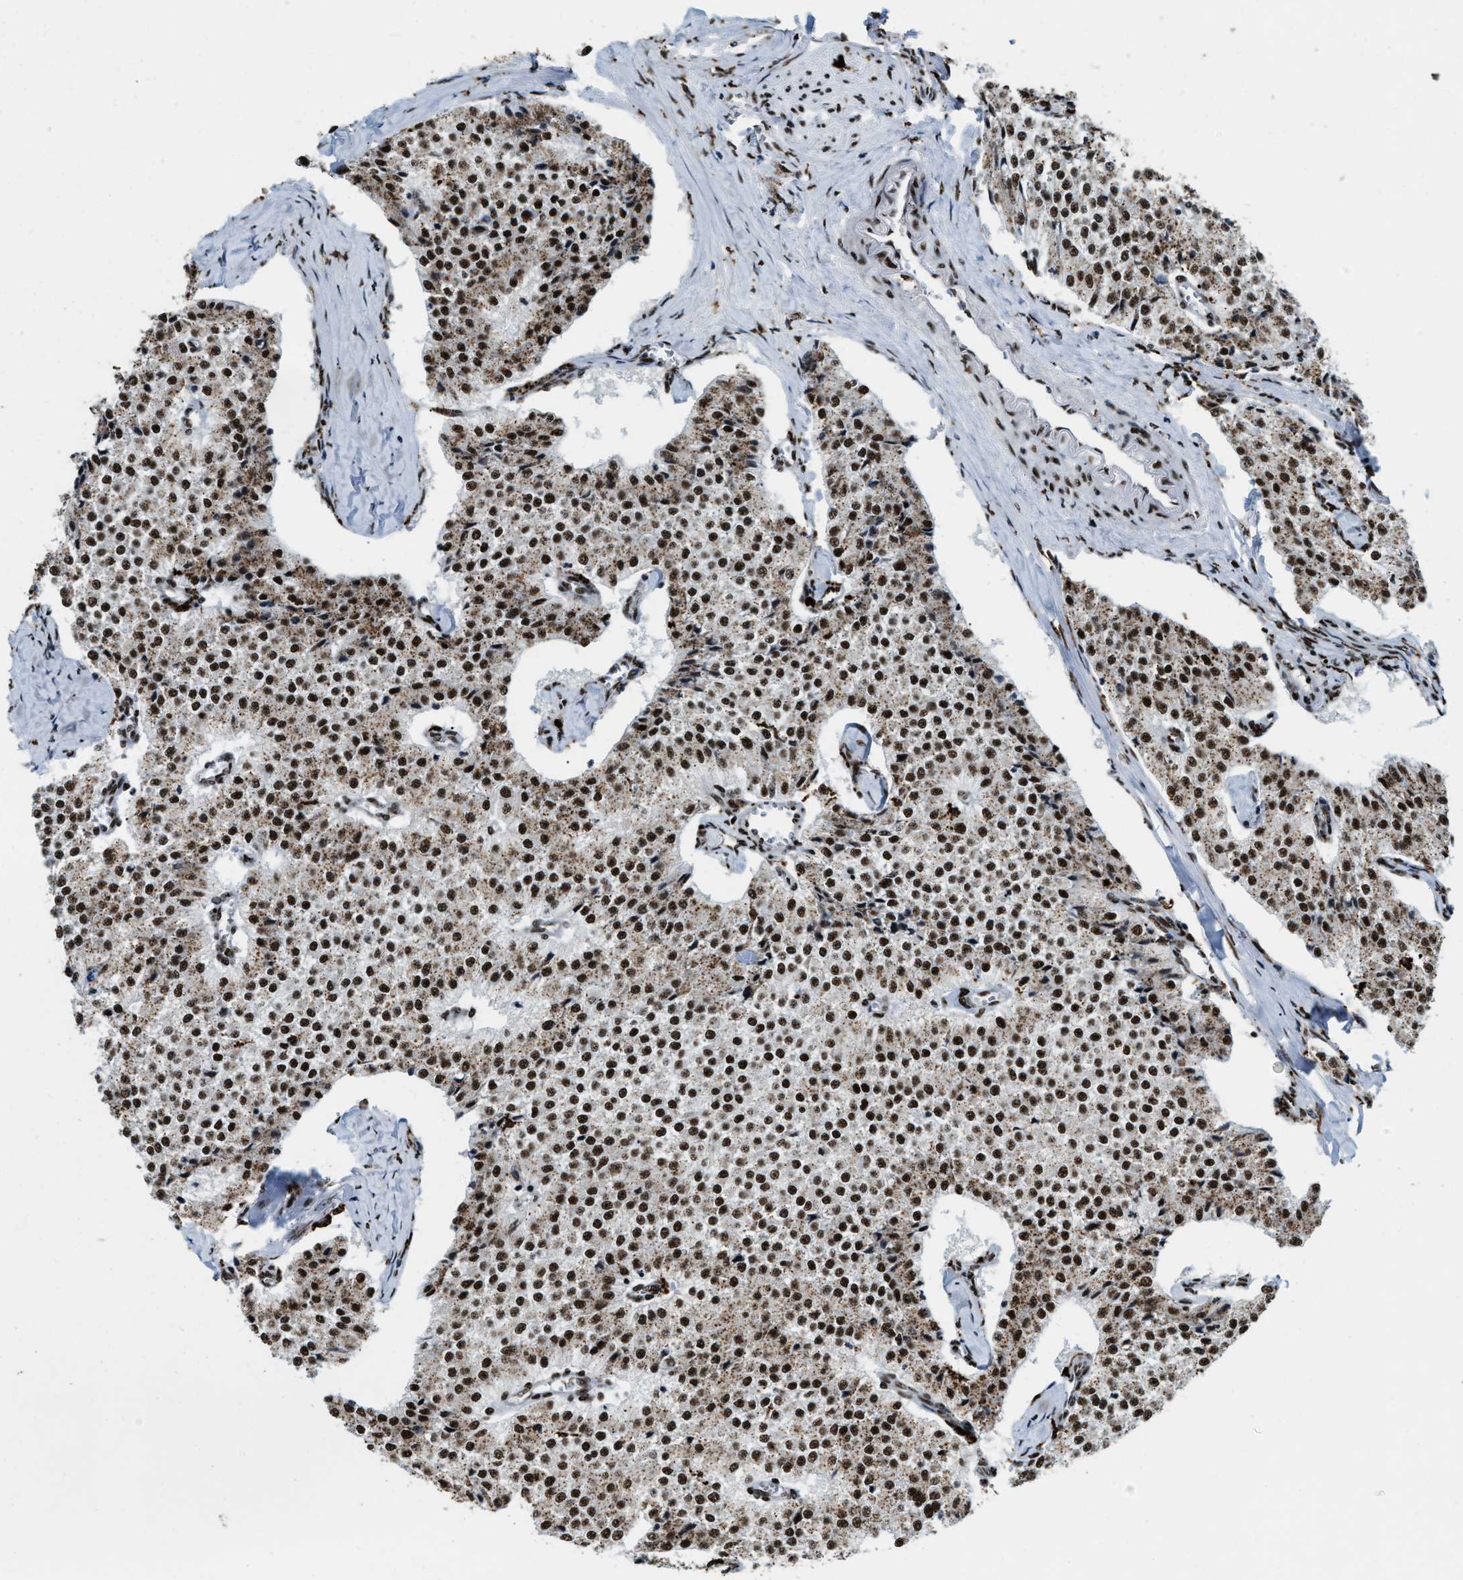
{"staining": {"intensity": "strong", "quantity": ">75%", "location": "cytoplasmic/membranous,nuclear"}, "tissue": "carcinoid", "cell_type": "Tumor cells", "image_type": "cancer", "snomed": [{"axis": "morphology", "description": "Carcinoid, malignant, NOS"}, {"axis": "topography", "description": "Colon"}], "caption": "Approximately >75% of tumor cells in carcinoid reveal strong cytoplasmic/membranous and nuclear protein expression as visualized by brown immunohistochemical staining.", "gene": "NUMA1", "patient": {"sex": "female", "age": 52}}